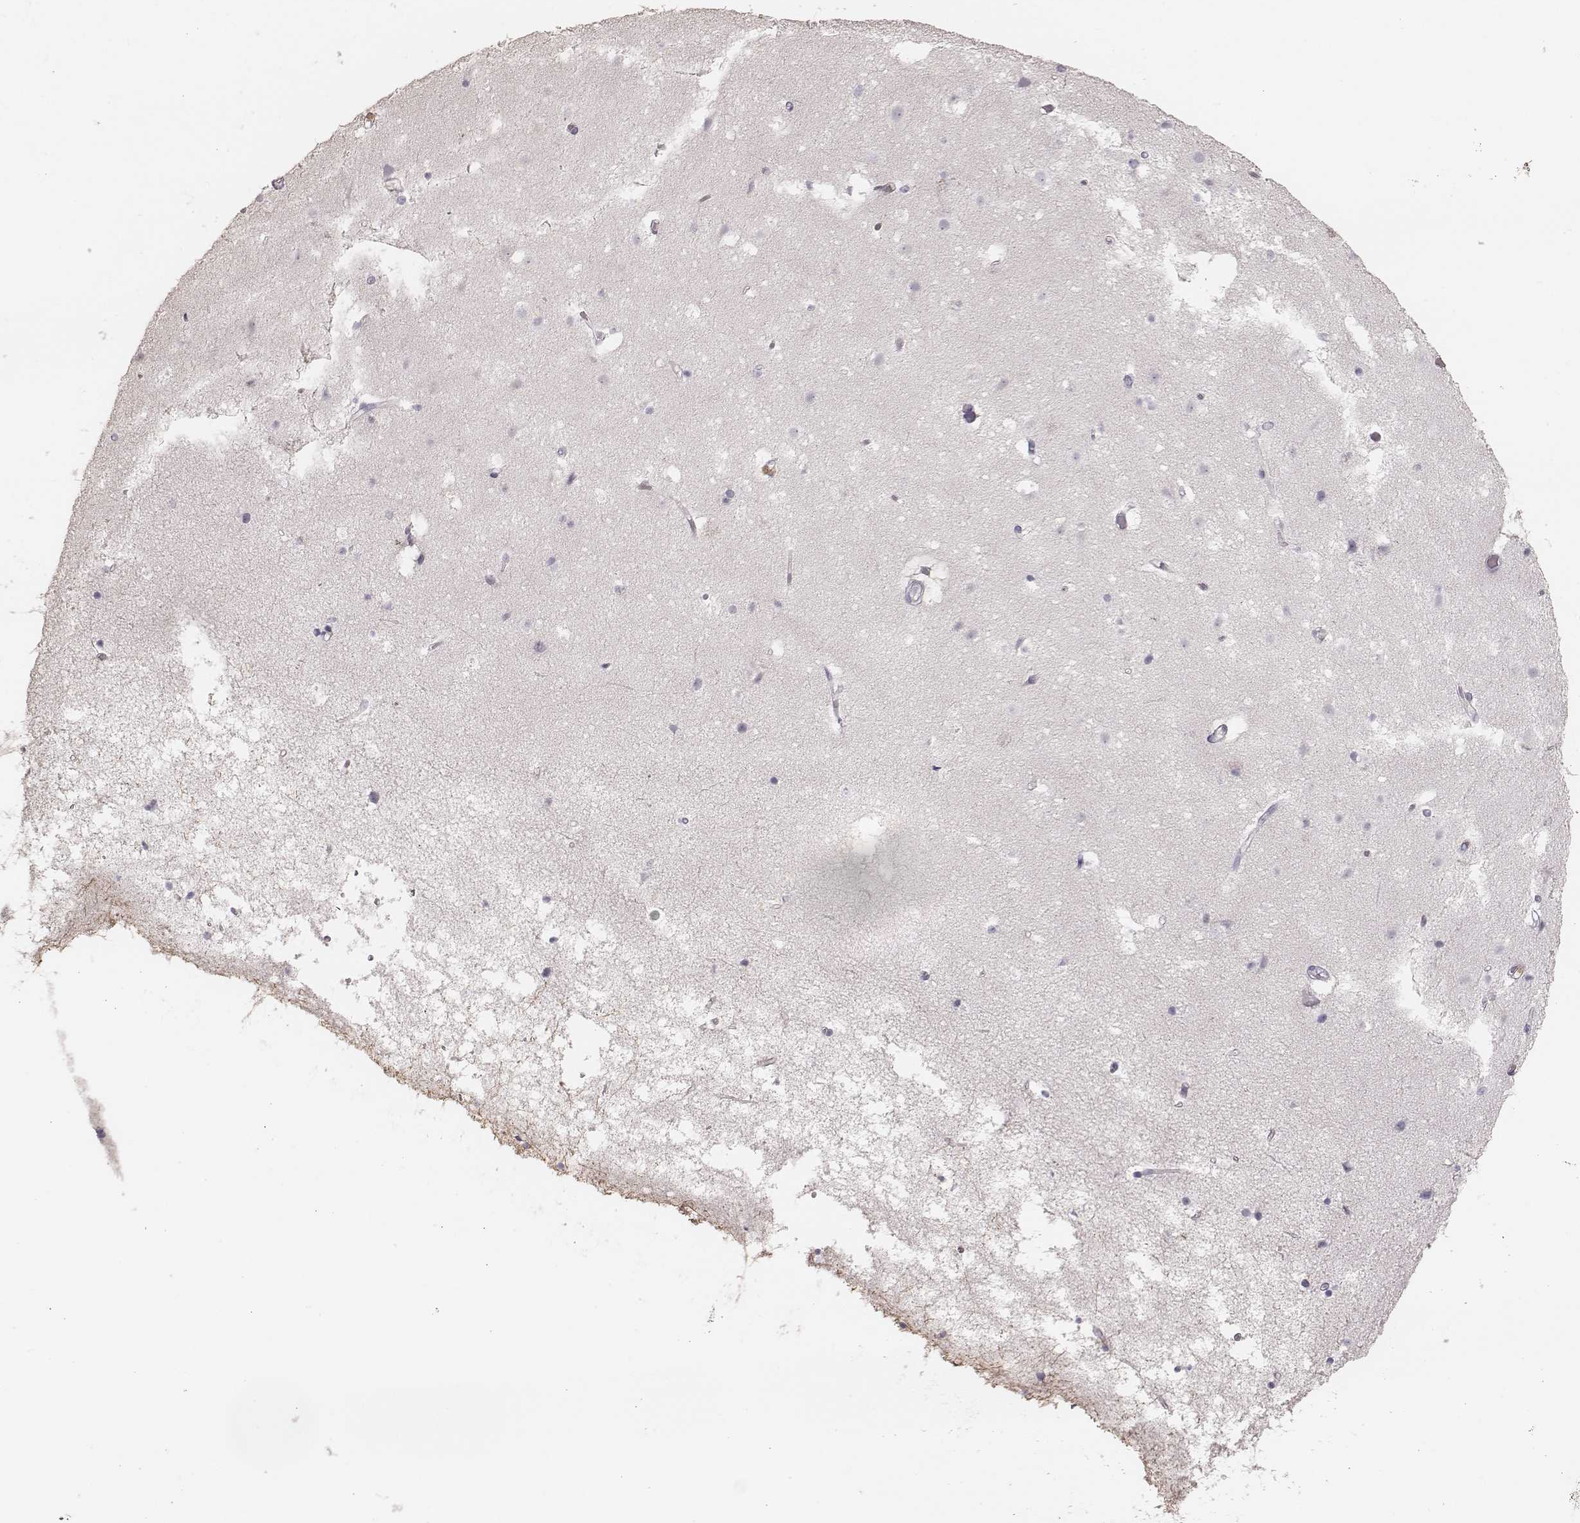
{"staining": {"intensity": "negative", "quantity": "none", "location": "none"}, "tissue": "cerebral cortex", "cell_type": "Endothelial cells", "image_type": "normal", "snomed": [{"axis": "morphology", "description": "Normal tissue, NOS"}, {"axis": "topography", "description": "Cerebral cortex"}], "caption": "Protein analysis of benign cerebral cortex exhibits no significant positivity in endothelial cells. (Brightfield microscopy of DAB (3,3'-diaminobenzidine) immunohistochemistry (IHC) at high magnification).", "gene": "ZP4", "patient": {"sex": "female", "age": 52}}